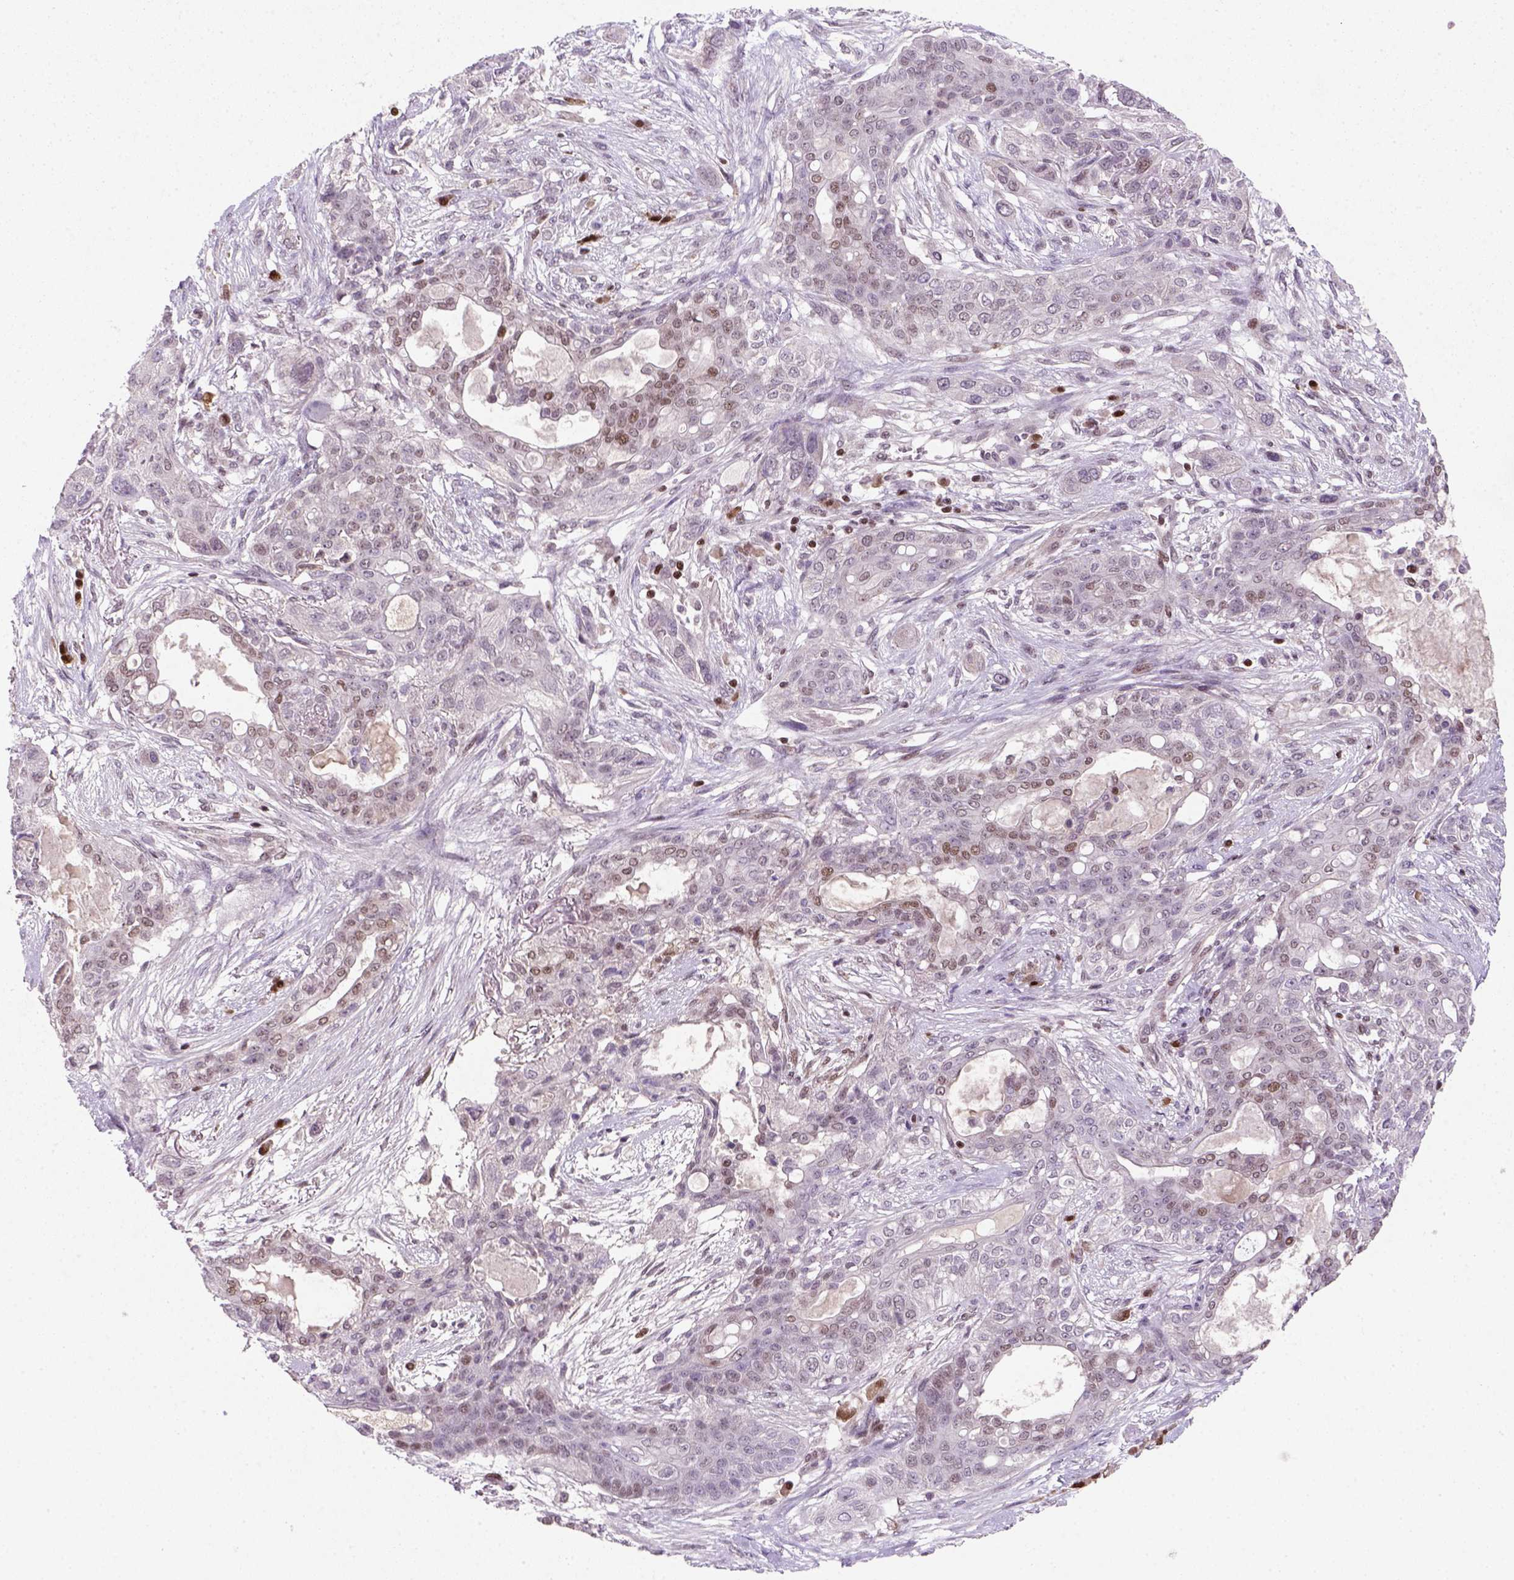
{"staining": {"intensity": "moderate", "quantity": "<25%", "location": "nuclear"}, "tissue": "lung cancer", "cell_type": "Tumor cells", "image_type": "cancer", "snomed": [{"axis": "morphology", "description": "Squamous cell carcinoma, NOS"}, {"axis": "topography", "description": "Lung"}], "caption": "A high-resolution micrograph shows immunohistochemistry staining of lung squamous cell carcinoma, which demonstrates moderate nuclear staining in about <25% of tumor cells. Immunohistochemistry (ihc) stains the protein in brown and the nuclei are stained blue.", "gene": "MGMT", "patient": {"sex": "female", "age": 70}}